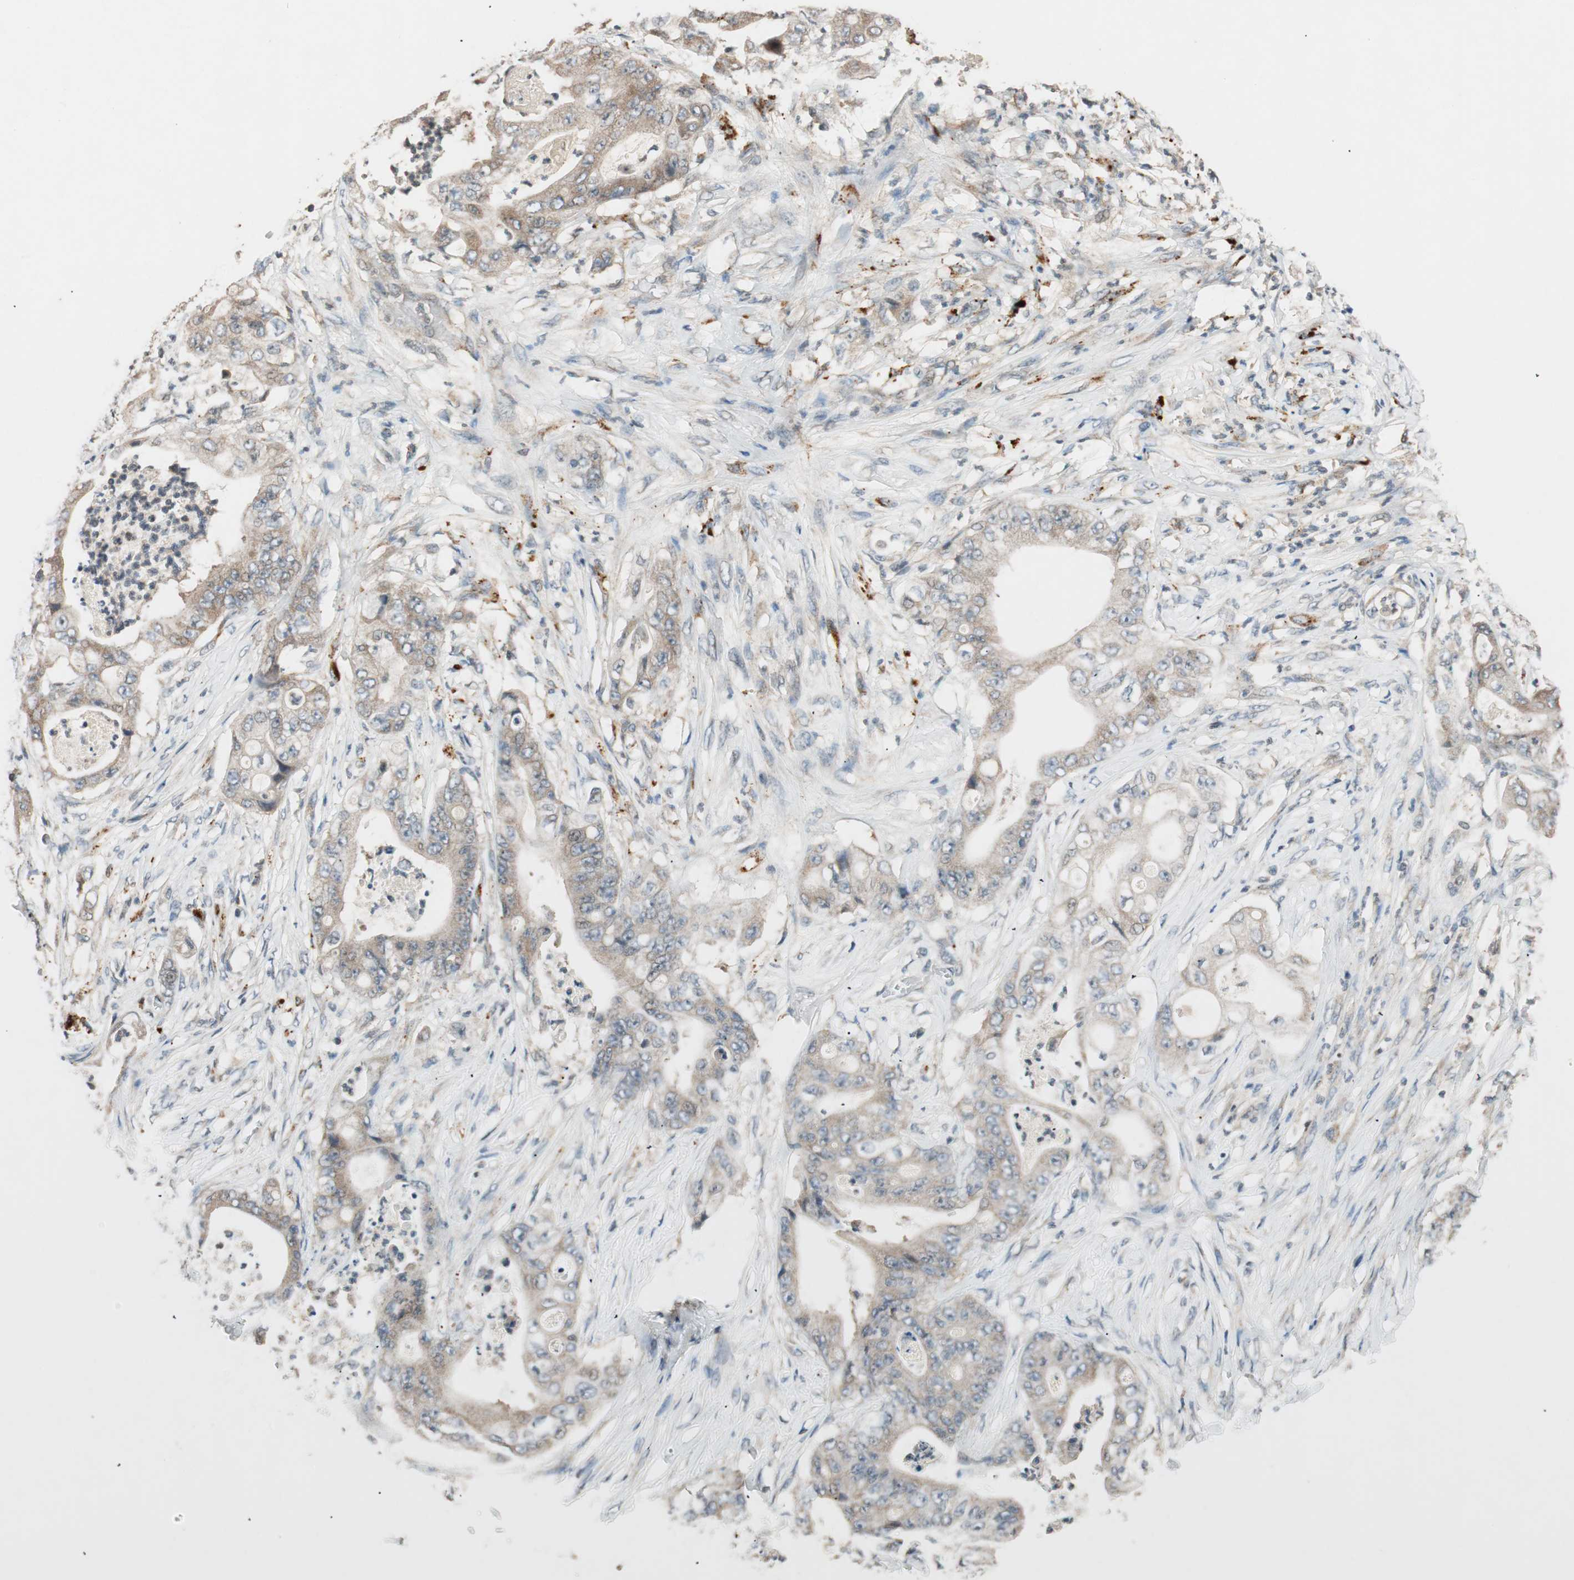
{"staining": {"intensity": "moderate", "quantity": "25%-75%", "location": "cytoplasmic/membranous"}, "tissue": "stomach cancer", "cell_type": "Tumor cells", "image_type": "cancer", "snomed": [{"axis": "morphology", "description": "Adenocarcinoma, NOS"}, {"axis": "topography", "description": "Stomach"}], "caption": "Stomach cancer (adenocarcinoma) tissue demonstrates moderate cytoplasmic/membranous expression in about 25%-75% of tumor cells The protein is stained brown, and the nuclei are stained in blue (DAB IHC with brightfield microscopy, high magnification).", "gene": "GLB1", "patient": {"sex": "female", "age": 73}}